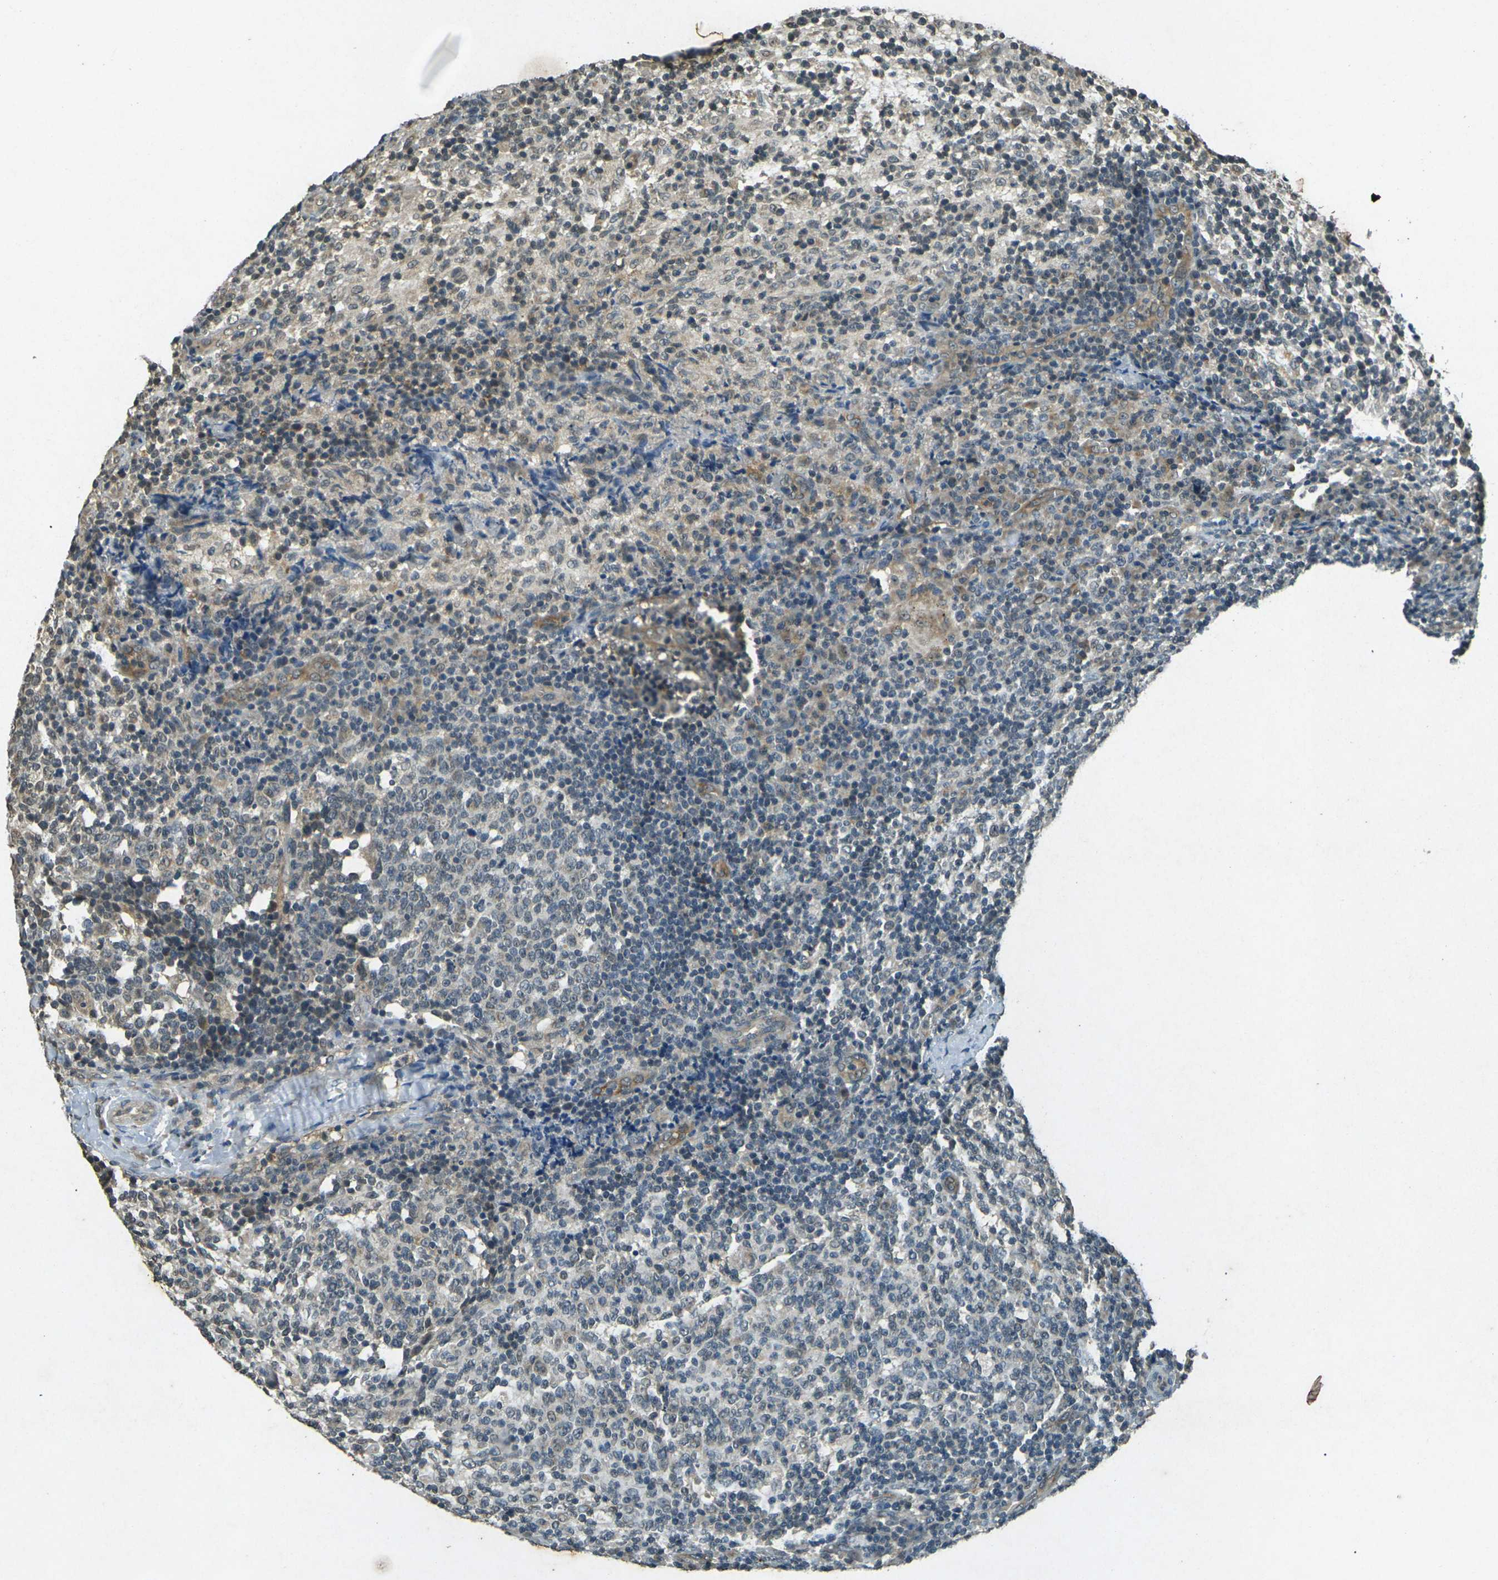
{"staining": {"intensity": "weak", "quantity": "25%-75%", "location": "cytoplasmic/membranous"}, "tissue": "lymph node", "cell_type": "Germinal center cells", "image_type": "normal", "snomed": [{"axis": "morphology", "description": "Normal tissue, NOS"}, {"axis": "morphology", "description": "Inflammation, NOS"}, {"axis": "topography", "description": "Lymph node"}], "caption": "A low amount of weak cytoplasmic/membranous positivity is present in about 25%-75% of germinal center cells in benign lymph node.", "gene": "PDE2A", "patient": {"sex": "male", "age": 55}}